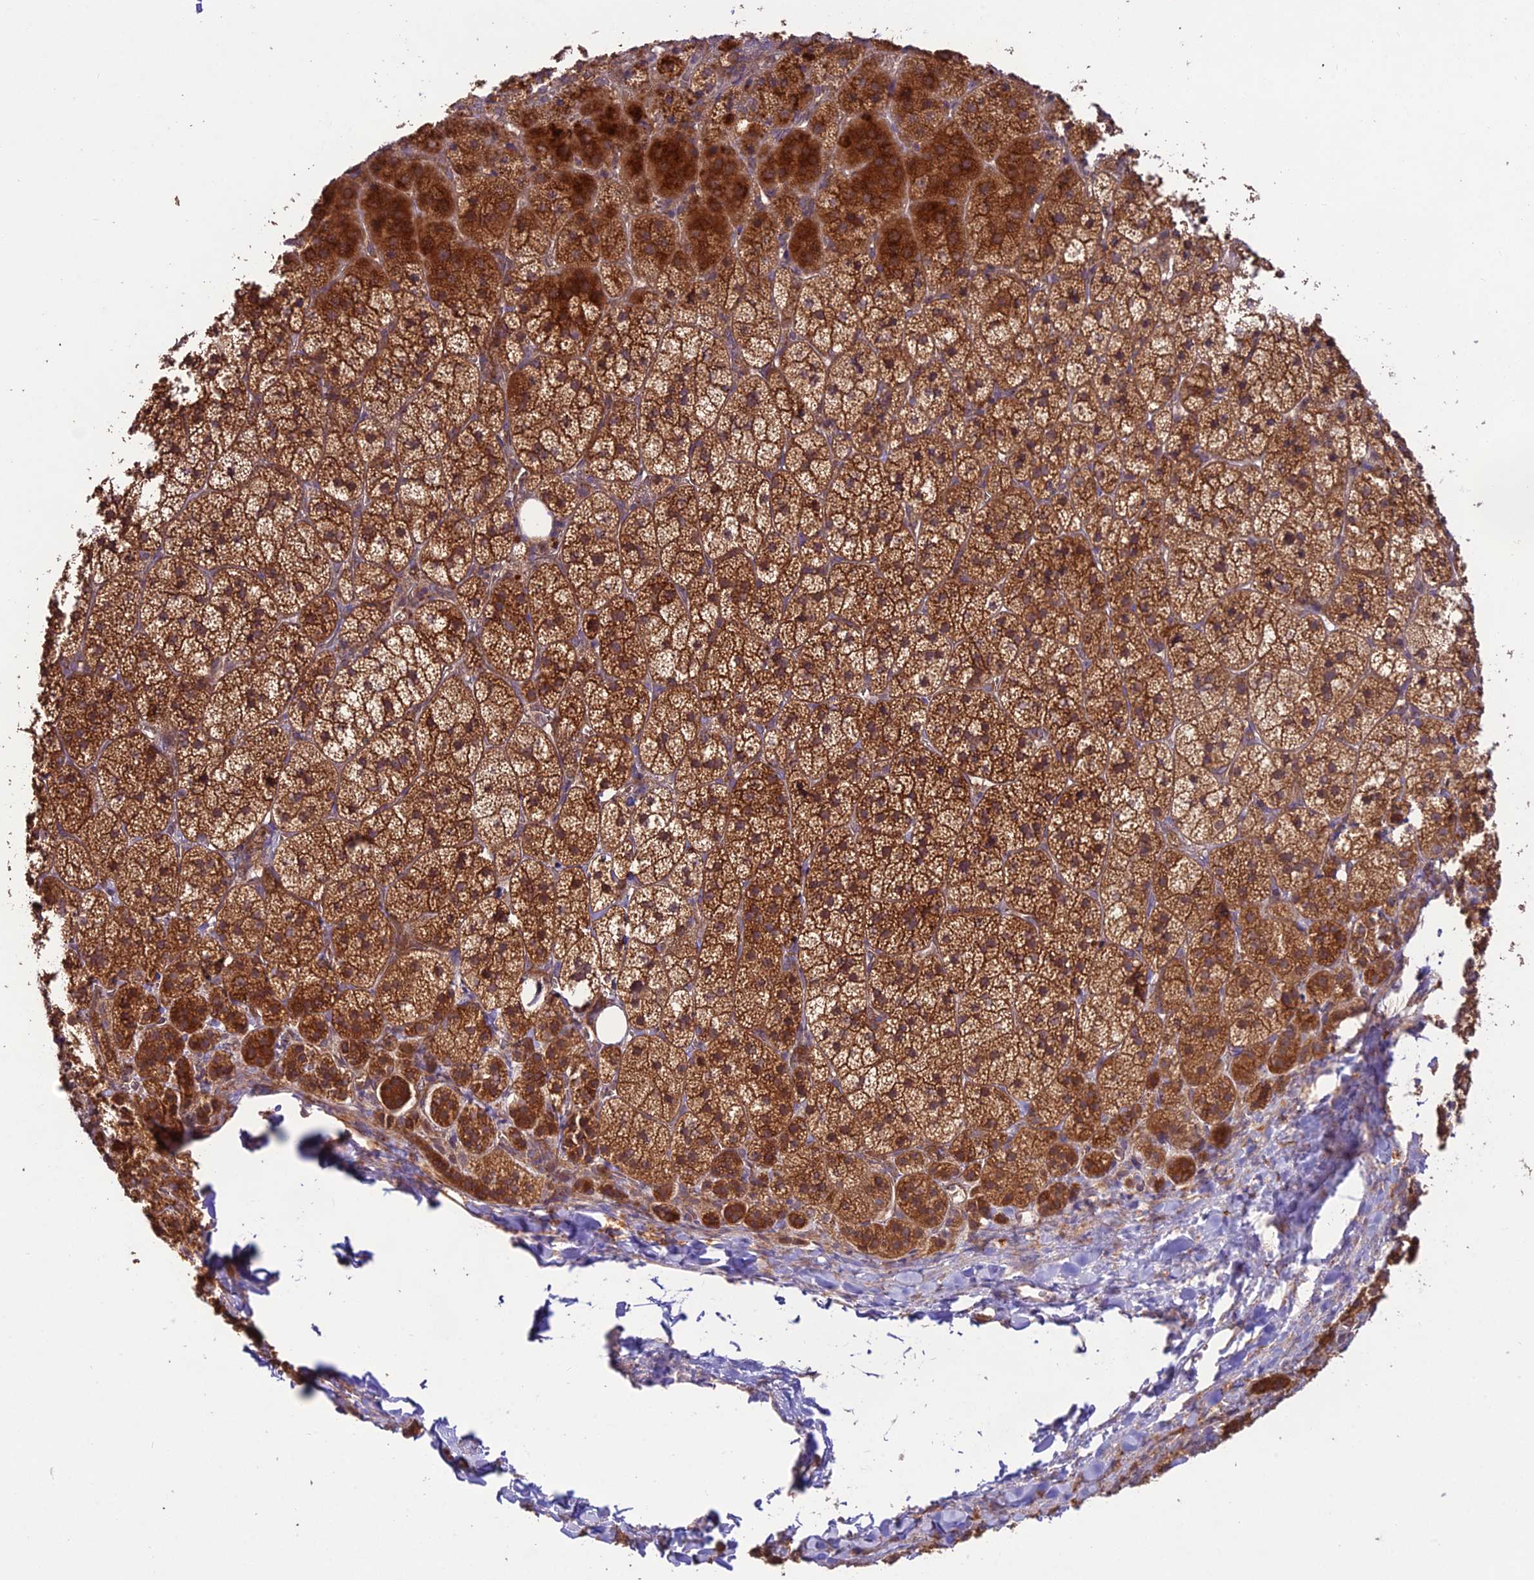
{"staining": {"intensity": "strong", "quantity": ">75%", "location": "cytoplasmic/membranous"}, "tissue": "adrenal gland", "cell_type": "Glandular cells", "image_type": "normal", "snomed": [{"axis": "morphology", "description": "Normal tissue, NOS"}, {"axis": "topography", "description": "Adrenal gland"}], "caption": "Protein staining exhibits strong cytoplasmic/membranous staining in about >75% of glandular cells in benign adrenal gland. (Stains: DAB (3,3'-diaminobenzidine) in brown, nuclei in blue, Microscopy: brightfield microscopy at high magnification).", "gene": "TMEM259", "patient": {"sex": "female", "age": 44}}